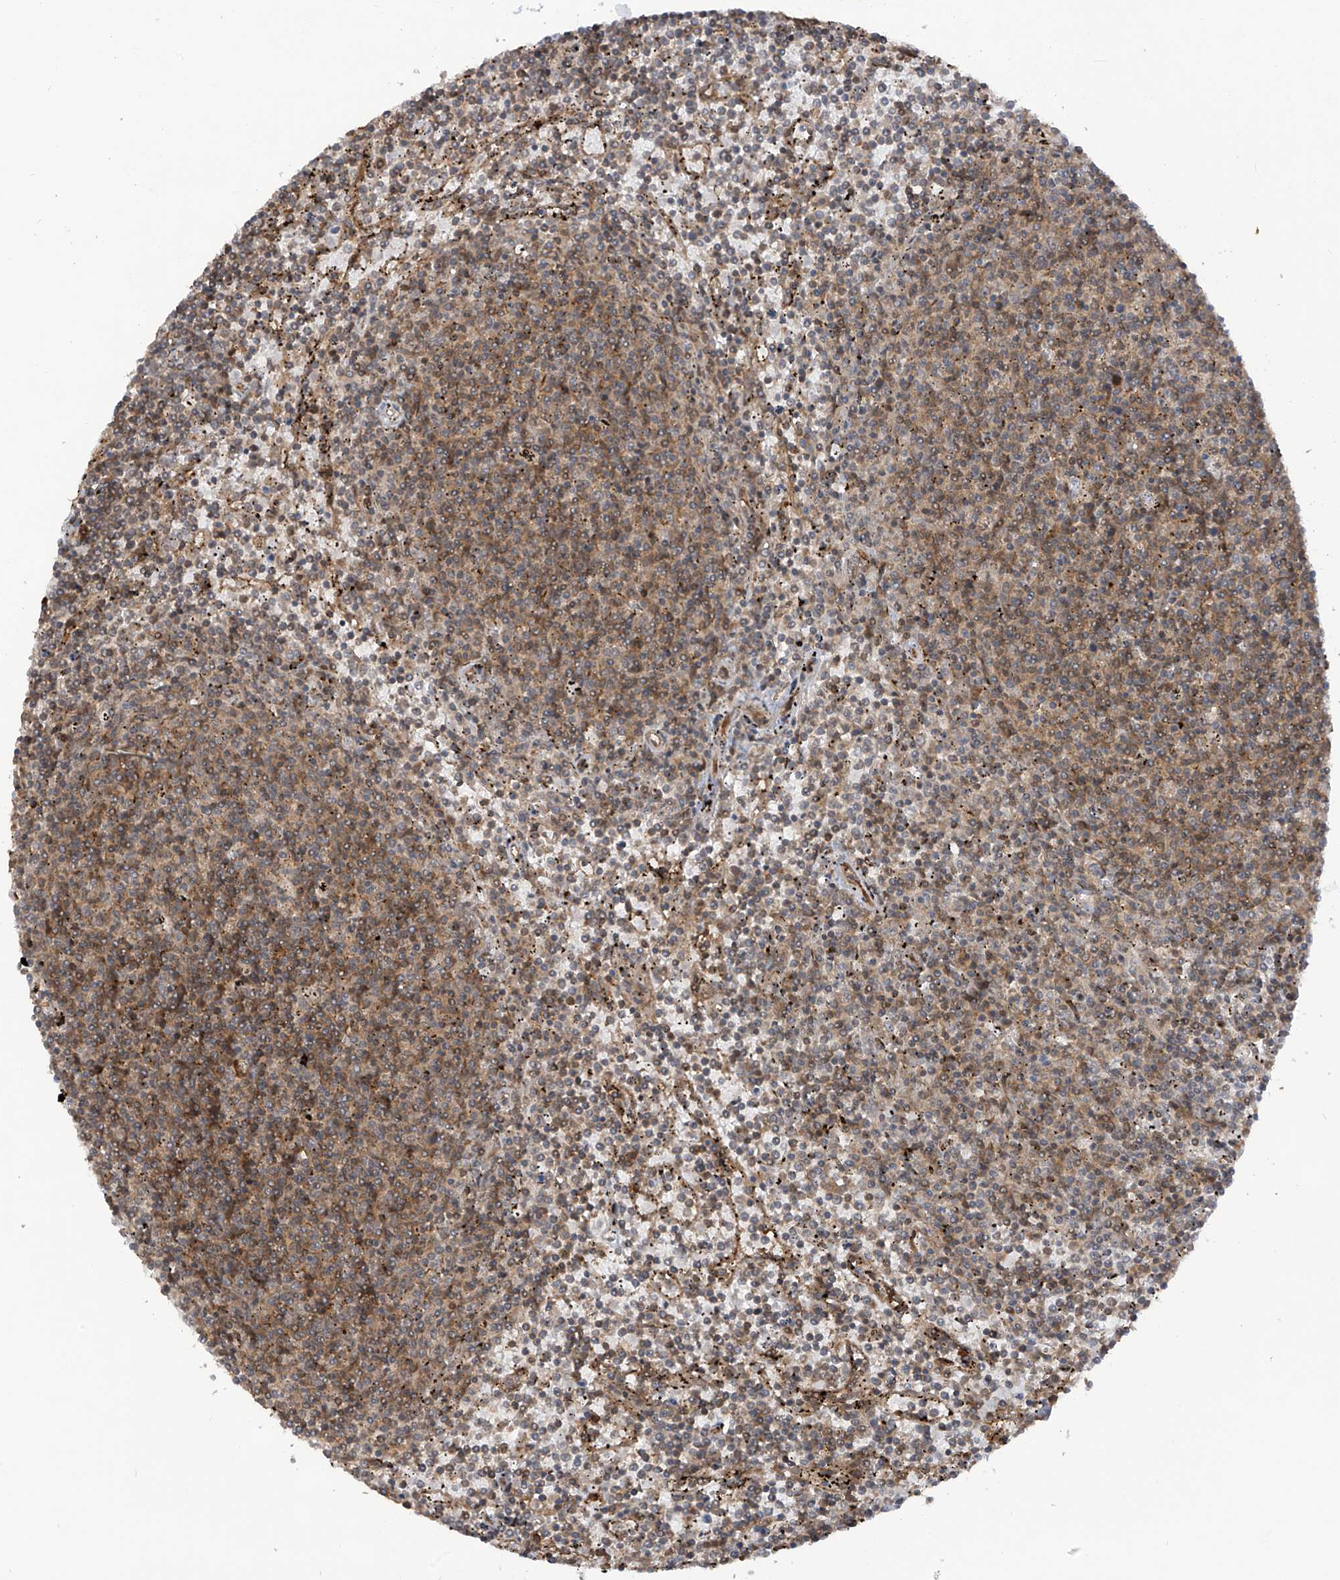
{"staining": {"intensity": "weak", "quantity": "25%-75%", "location": "cytoplasmic/membranous"}, "tissue": "lymphoma", "cell_type": "Tumor cells", "image_type": "cancer", "snomed": [{"axis": "morphology", "description": "Malignant lymphoma, non-Hodgkin's type, Low grade"}, {"axis": "topography", "description": "Spleen"}], "caption": "IHC staining of malignant lymphoma, non-Hodgkin's type (low-grade), which displays low levels of weak cytoplasmic/membranous positivity in about 25%-75% of tumor cells indicating weak cytoplasmic/membranous protein staining. The staining was performed using DAB (brown) for protein detection and nuclei were counterstained in hematoxylin (blue).", "gene": "TRIM67", "patient": {"sex": "female", "age": 50}}